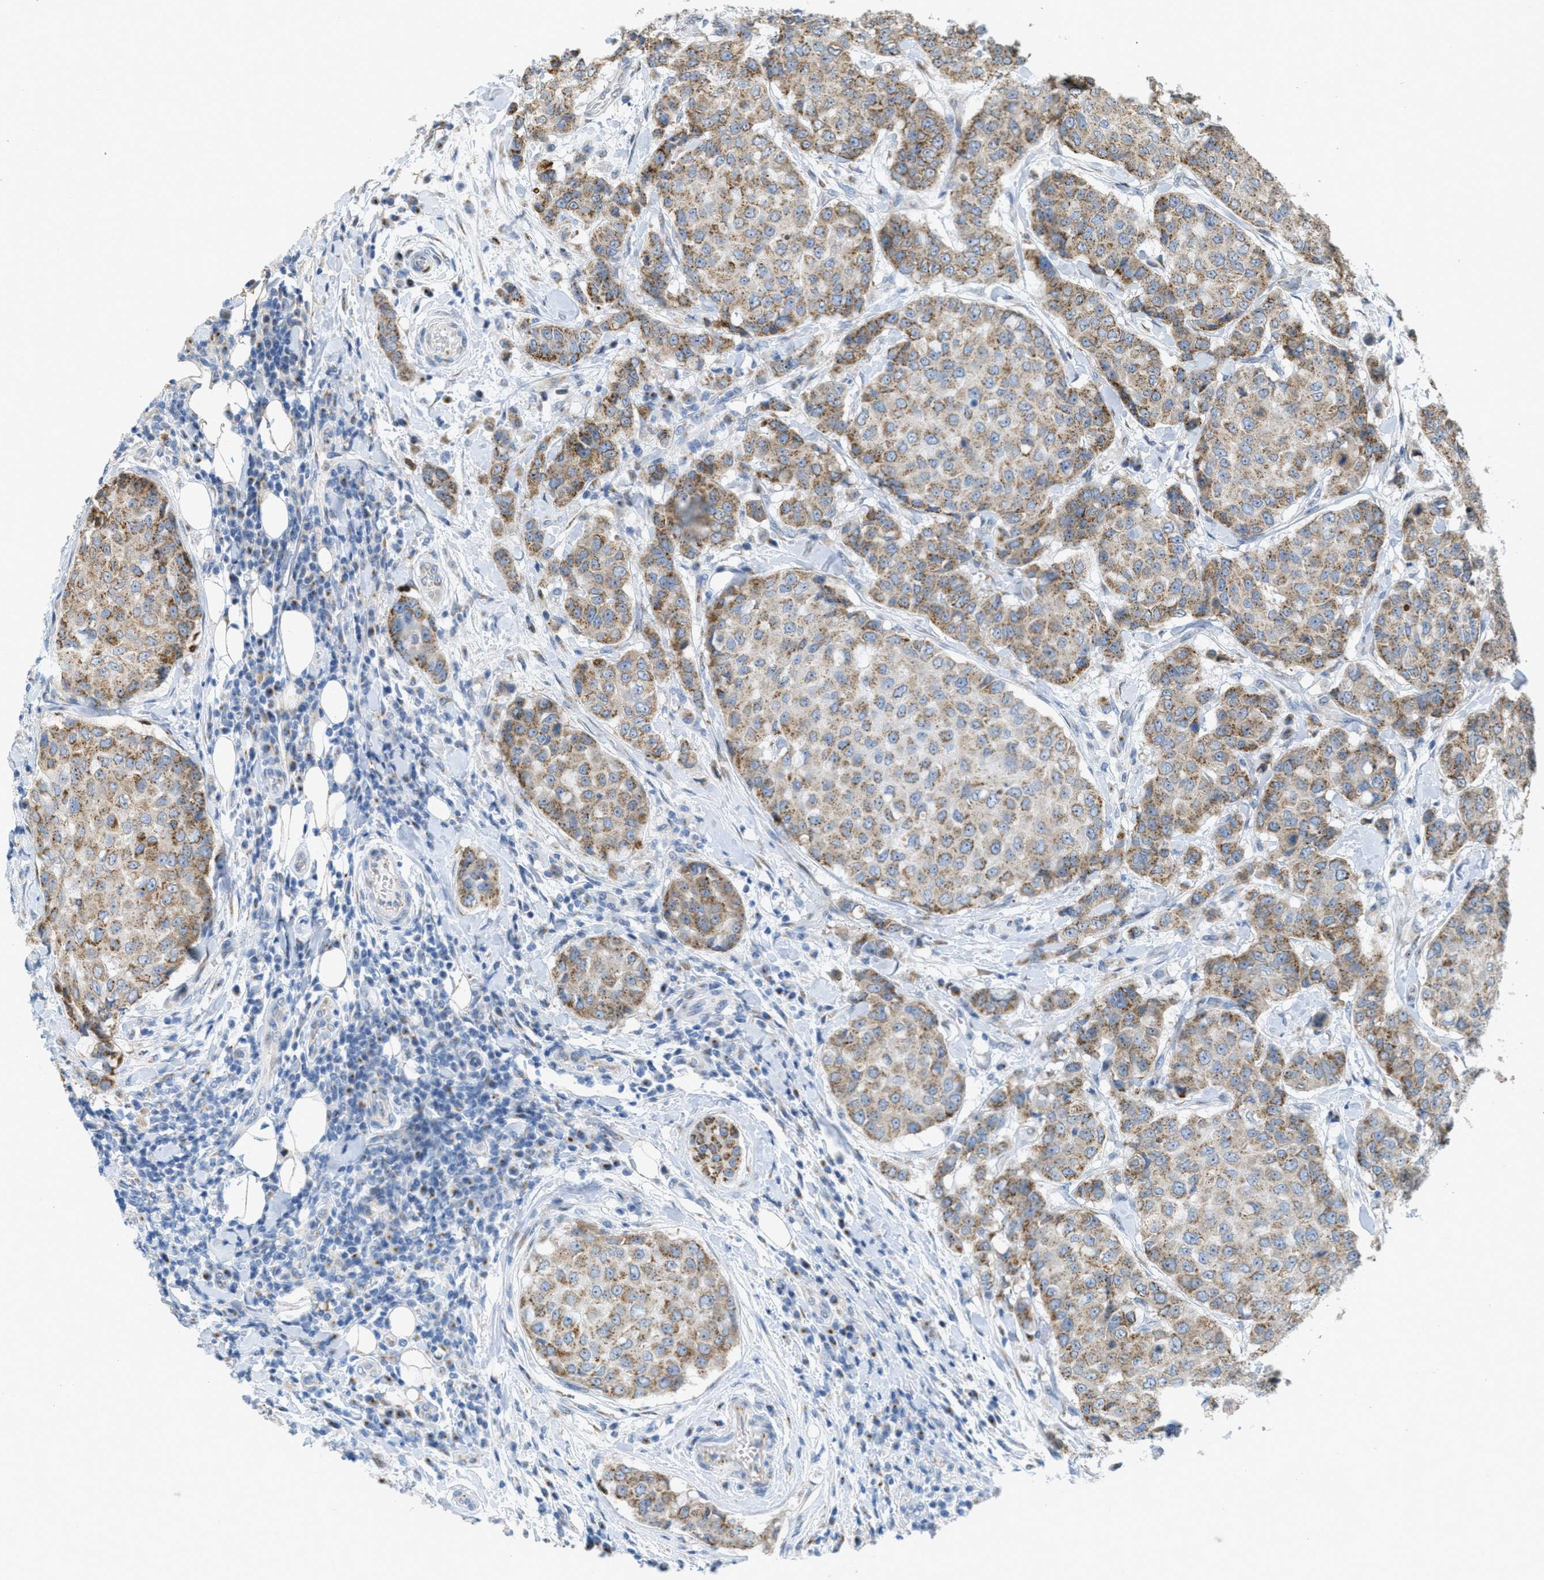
{"staining": {"intensity": "moderate", "quantity": ">75%", "location": "cytoplasmic/membranous"}, "tissue": "breast cancer", "cell_type": "Tumor cells", "image_type": "cancer", "snomed": [{"axis": "morphology", "description": "Duct carcinoma"}, {"axis": "topography", "description": "Breast"}], "caption": "Invasive ductal carcinoma (breast) stained for a protein reveals moderate cytoplasmic/membranous positivity in tumor cells.", "gene": "ZFPL1", "patient": {"sex": "female", "age": 27}}